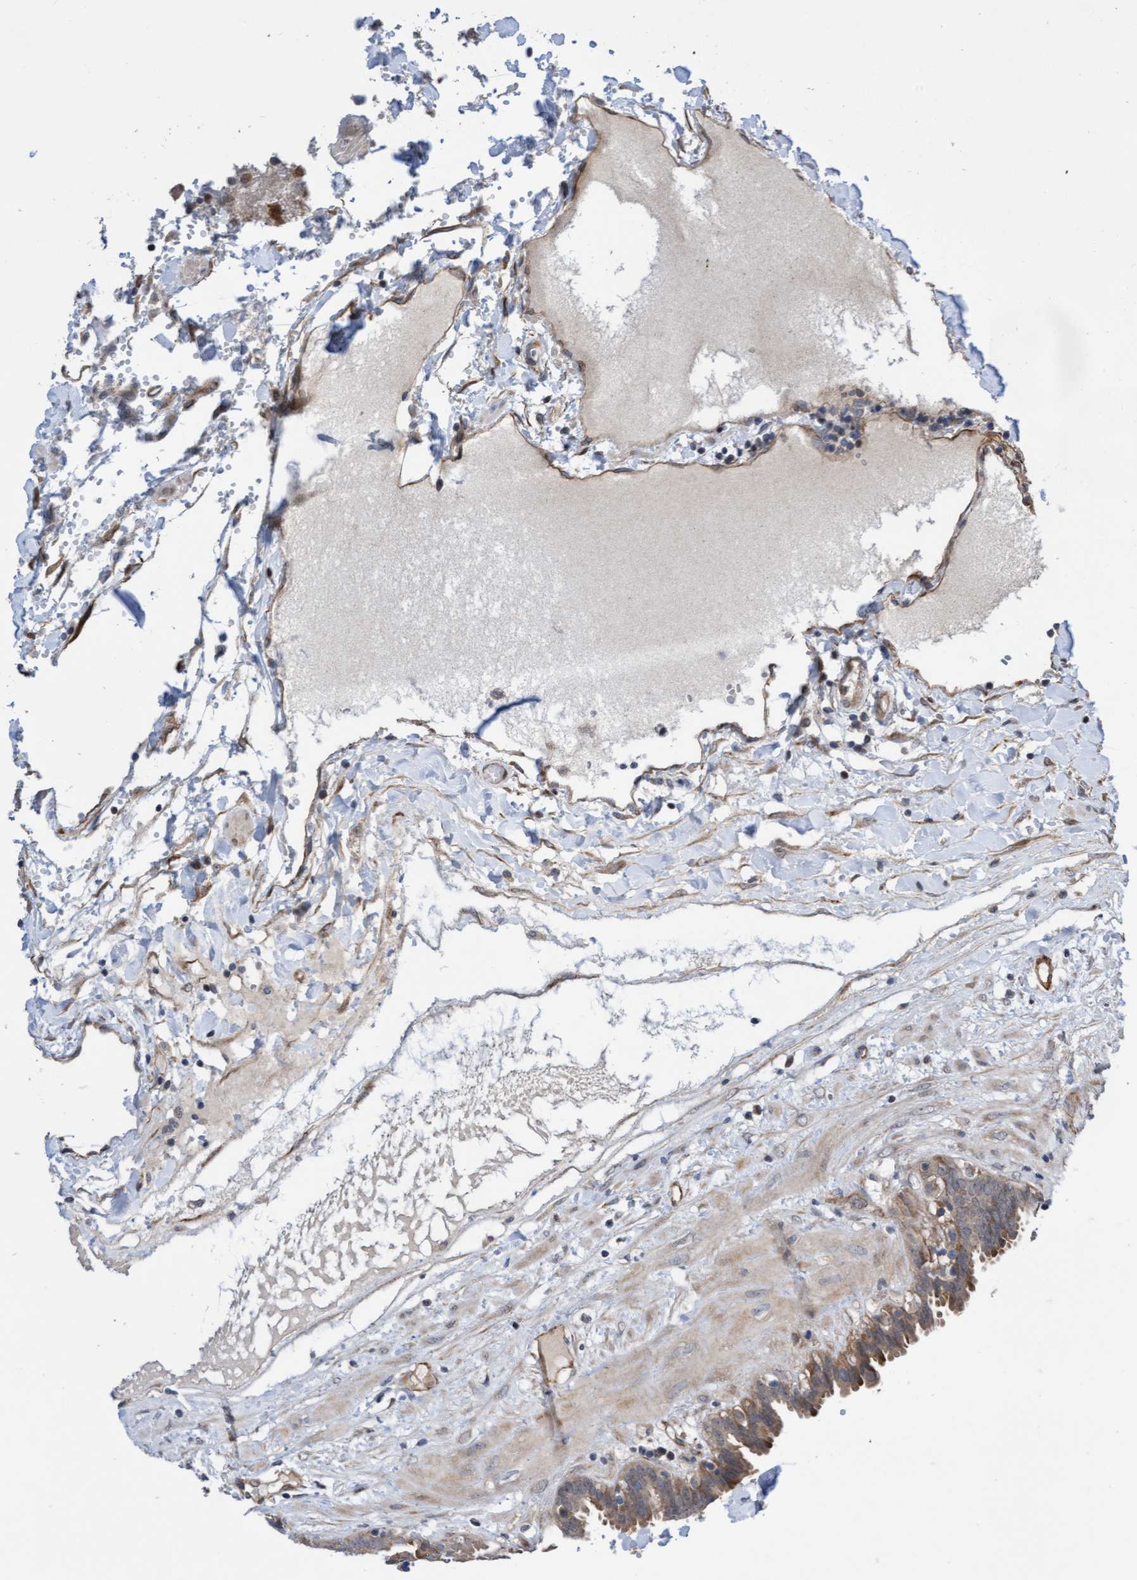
{"staining": {"intensity": "weak", "quantity": "25%-75%", "location": "cytoplasmic/membranous"}, "tissue": "fallopian tube", "cell_type": "Glandular cells", "image_type": "normal", "snomed": [{"axis": "morphology", "description": "Normal tissue, NOS"}, {"axis": "topography", "description": "Fallopian tube"}, {"axis": "topography", "description": "Placenta"}], "caption": "Immunohistochemistry (IHC) (DAB (3,3'-diaminobenzidine)) staining of normal fallopian tube shows weak cytoplasmic/membranous protein expression in approximately 25%-75% of glandular cells. The protein of interest is stained brown, and the nuclei are stained in blue (DAB IHC with brightfield microscopy, high magnification).", "gene": "ITFG1", "patient": {"sex": "female", "age": 32}}